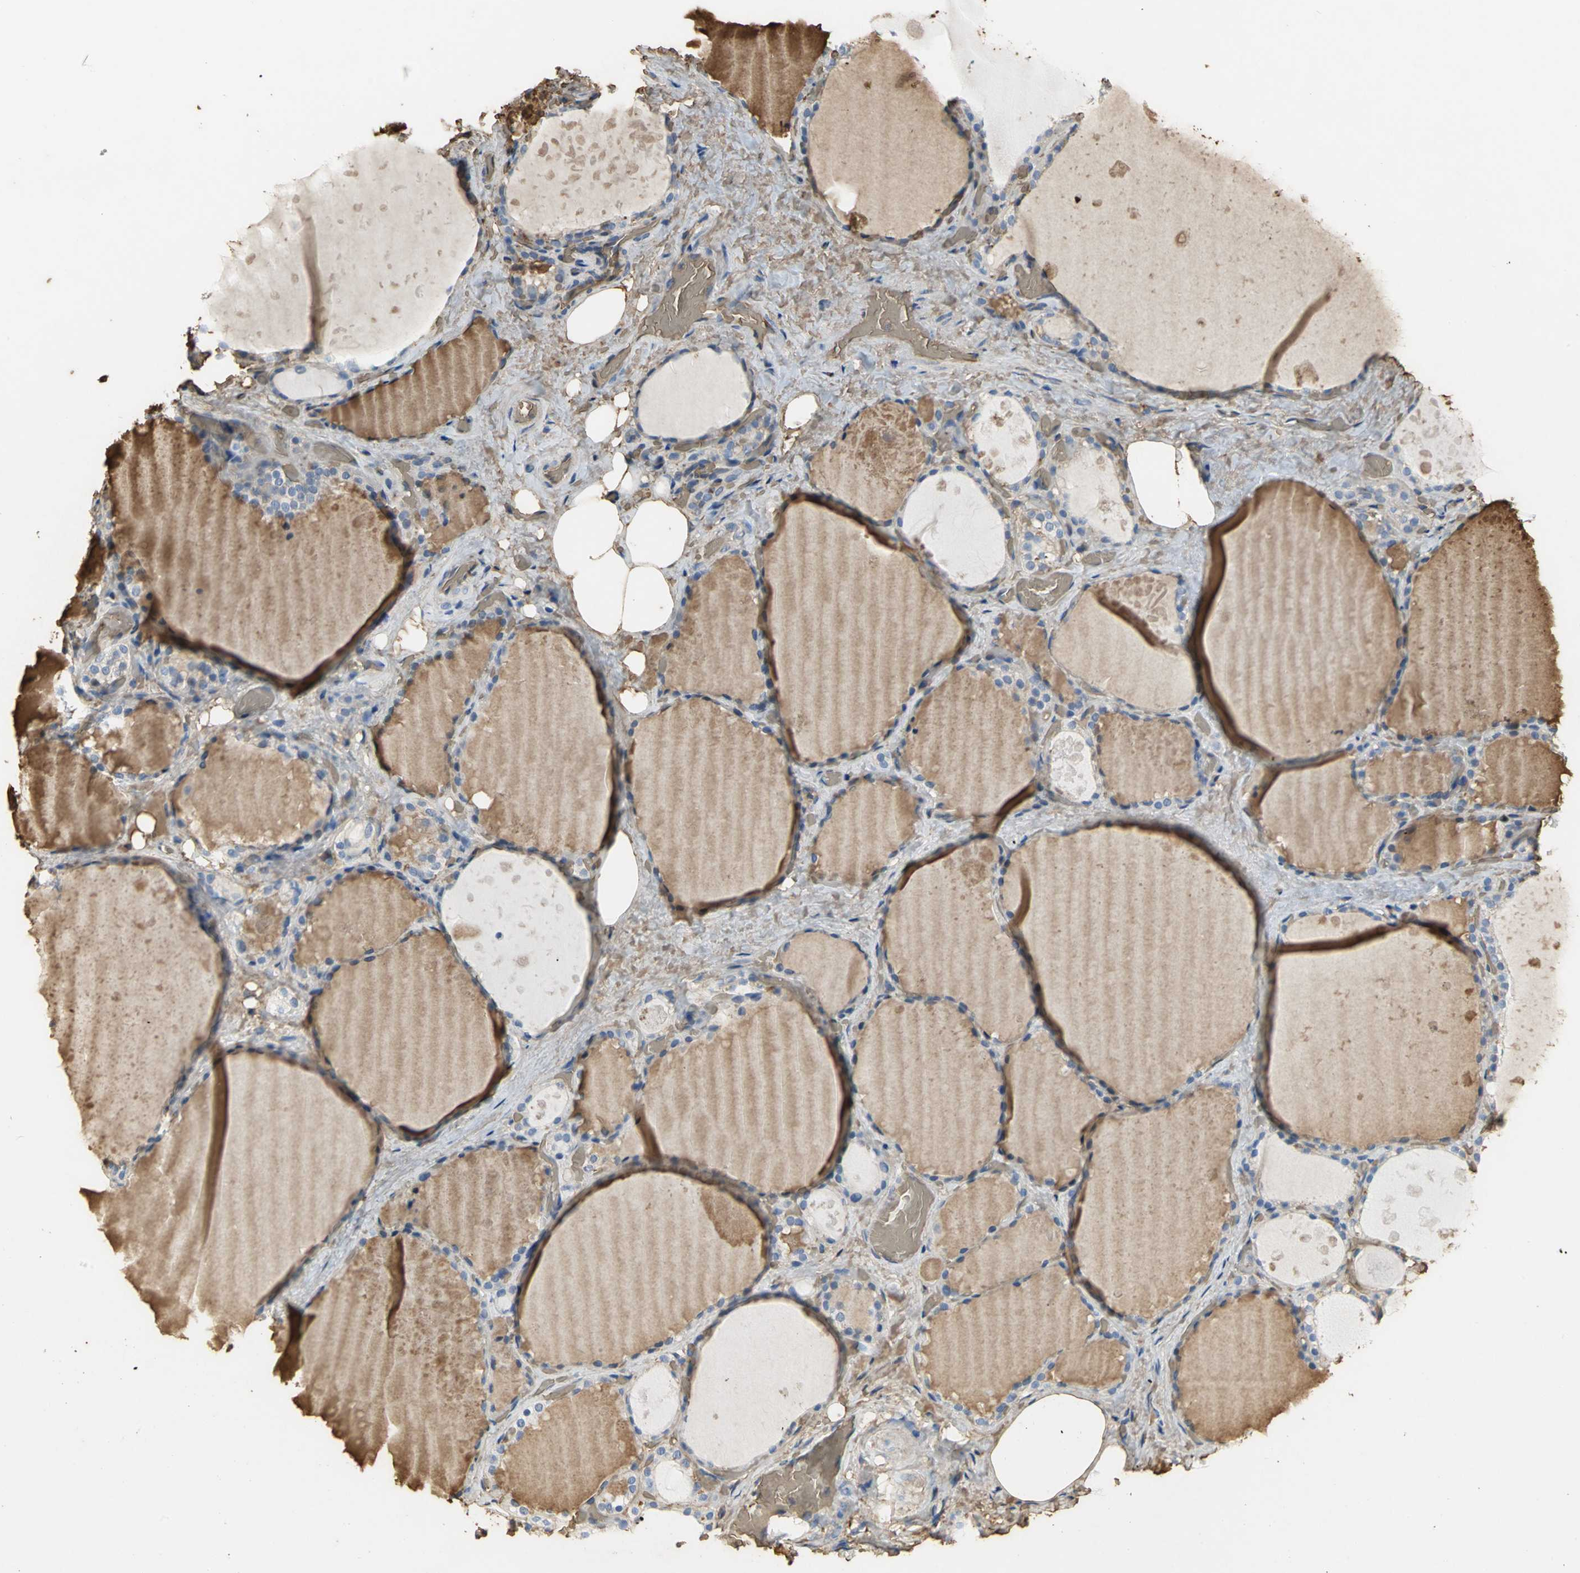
{"staining": {"intensity": "weak", "quantity": "25%-75%", "location": "cytoplasmic/membranous"}, "tissue": "thyroid gland", "cell_type": "Glandular cells", "image_type": "normal", "snomed": [{"axis": "morphology", "description": "Normal tissue, NOS"}, {"axis": "topography", "description": "Thyroid gland"}], "caption": "This photomicrograph exhibits IHC staining of normal thyroid gland, with low weak cytoplasmic/membranous expression in about 25%-75% of glandular cells.", "gene": "TREM1", "patient": {"sex": "male", "age": 61}}